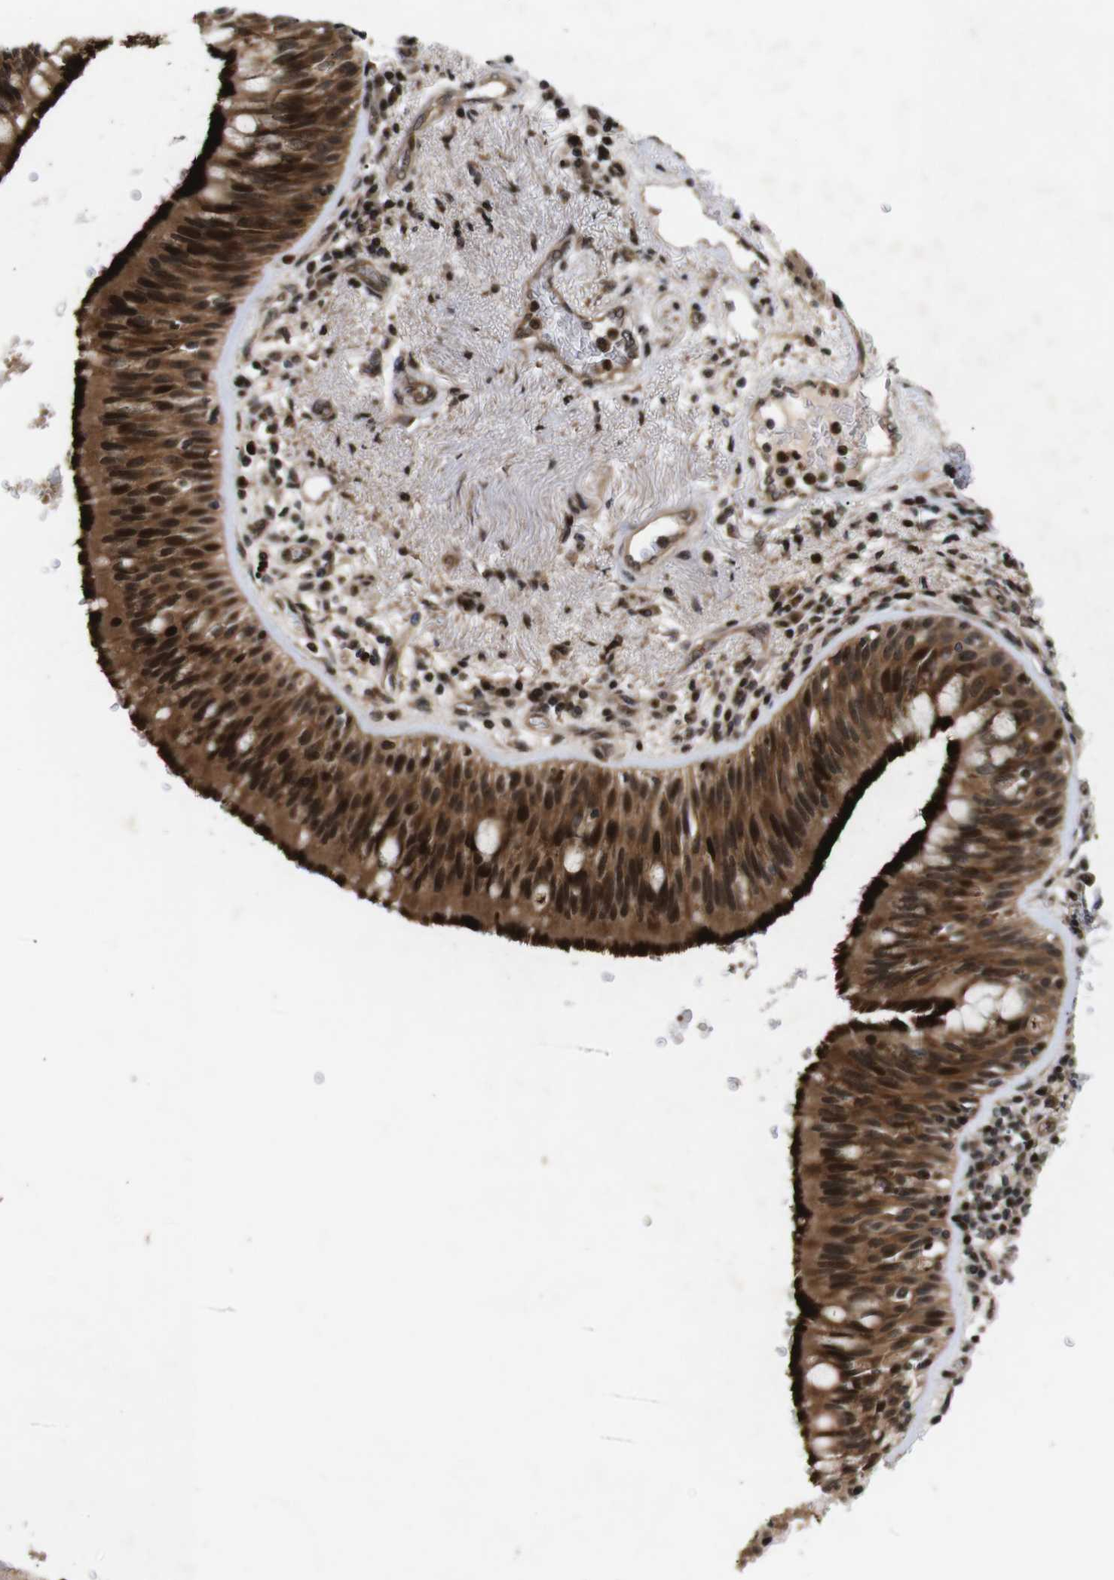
{"staining": {"intensity": "strong", "quantity": ">75%", "location": "cytoplasmic/membranous,nuclear"}, "tissue": "bronchus", "cell_type": "Respiratory epithelial cells", "image_type": "normal", "snomed": [{"axis": "morphology", "description": "Normal tissue, NOS"}, {"axis": "morphology", "description": "Adenocarcinoma, NOS"}, {"axis": "morphology", "description": "Adenocarcinoma, metastatic, NOS"}, {"axis": "topography", "description": "Lymph node"}, {"axis": "topography", "description": "Bronchus"}, {"axis": "topography", "description": "Lung"}], "caption": "Immunohistochemical staining of benign bronchus shows >75% levels of strong cytoplasmic/membranous,nuclear protein staining in approximately >75% of respiratory epithelial cells.", "gene": "KIF23", "patient": {"sex": "female", "age": 54}}